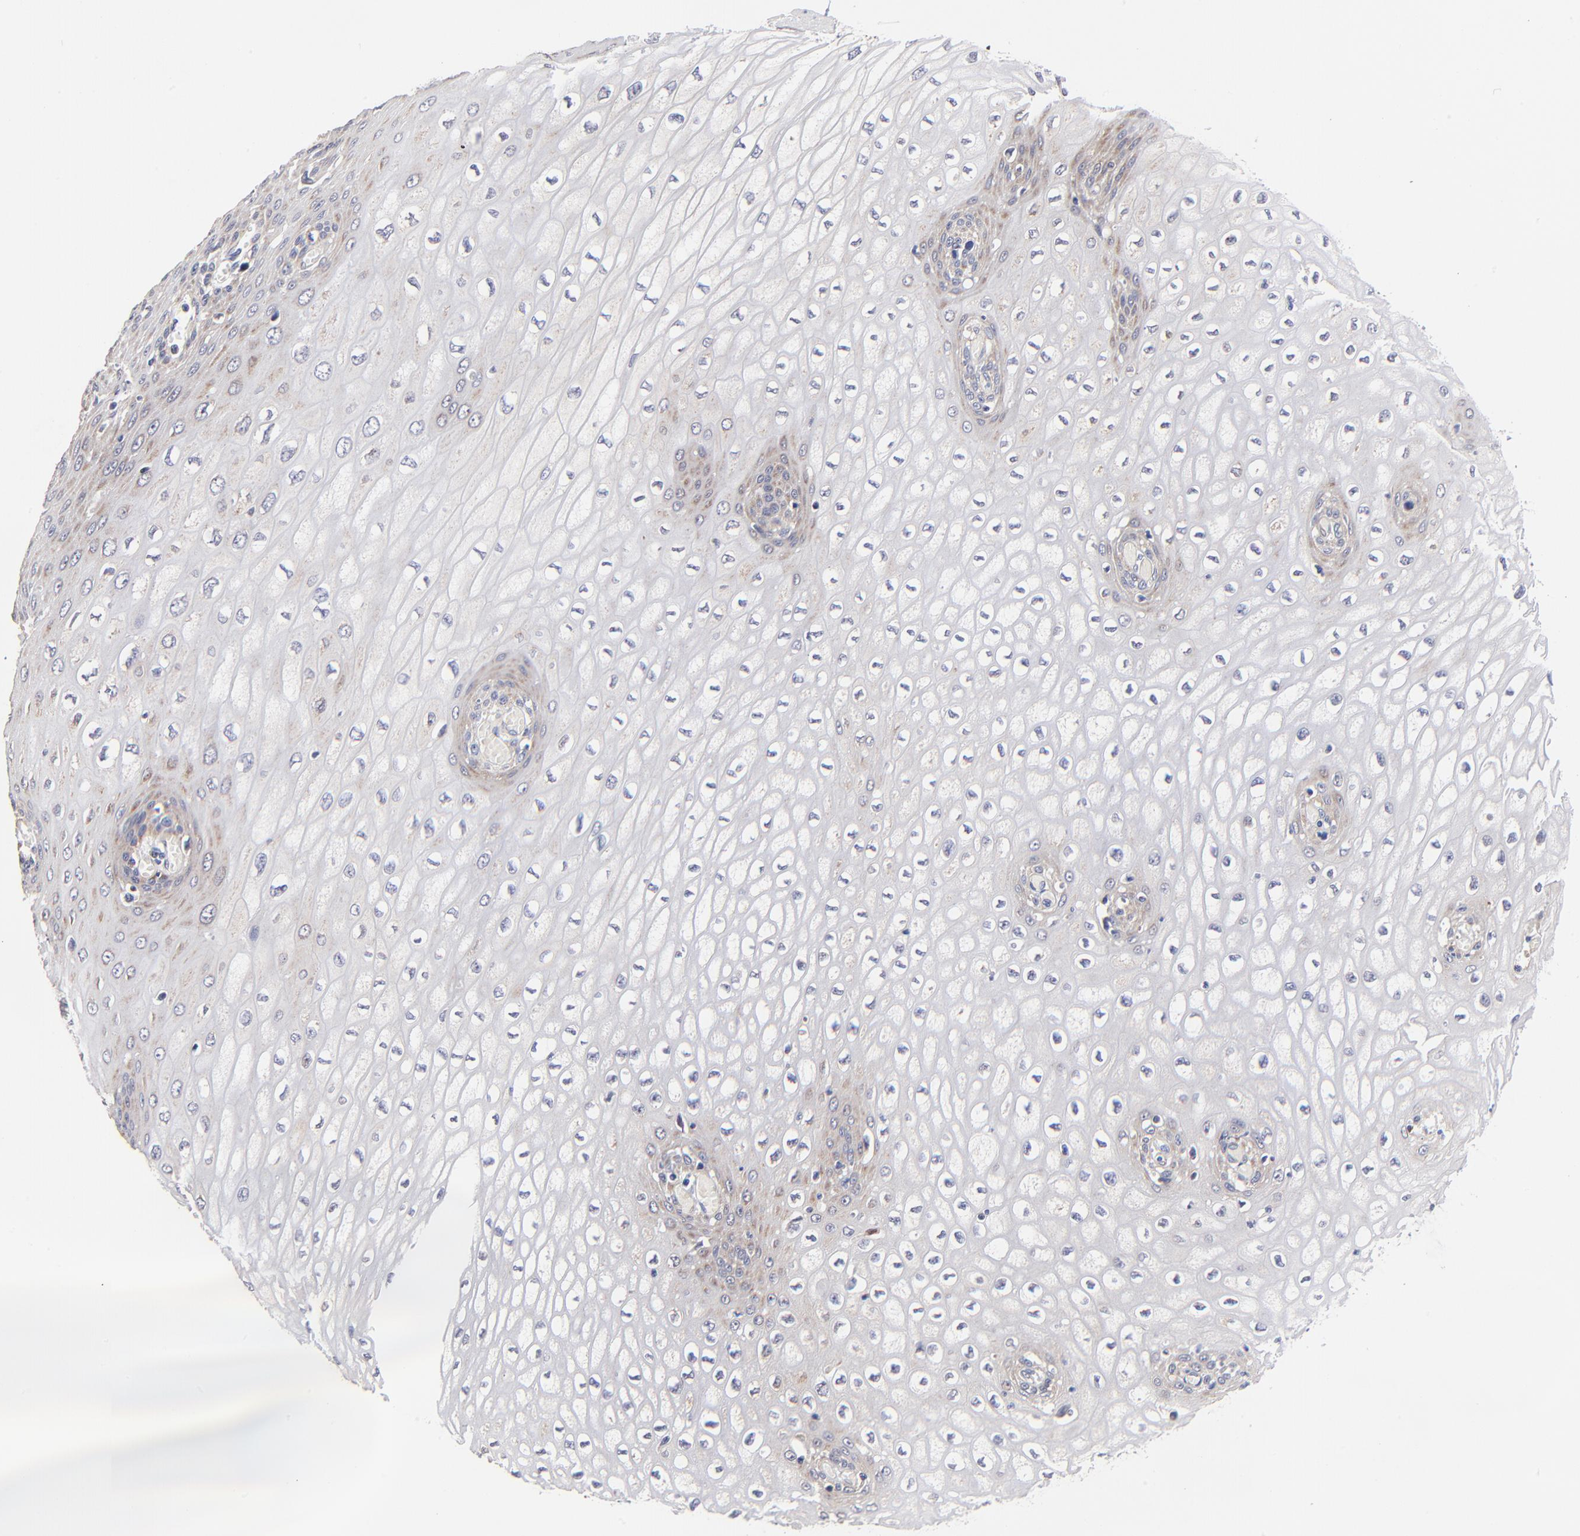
{"staining": {"intensity": "moderate", "quantity": "<25%", "location": "cytoplasmic/membranous"}, "tissue": "esophagus", "cell_type": "Squamous epithelial cells", "image_type": "normal", "snomed": [{"axis": "morphology", "description": "Normal tissue, NOS"}, {"axis": "topography", "description": "Esophagus"}], "caption": "Immunohistochemical staining of benign esophagus demonstrates <25% levels of moderate cytoplasmic/membranous protein positivity in about <25% of squamous epithelial cells.", "gene": "FBXL12", "patient": {"sex": "male", "age": 65}}